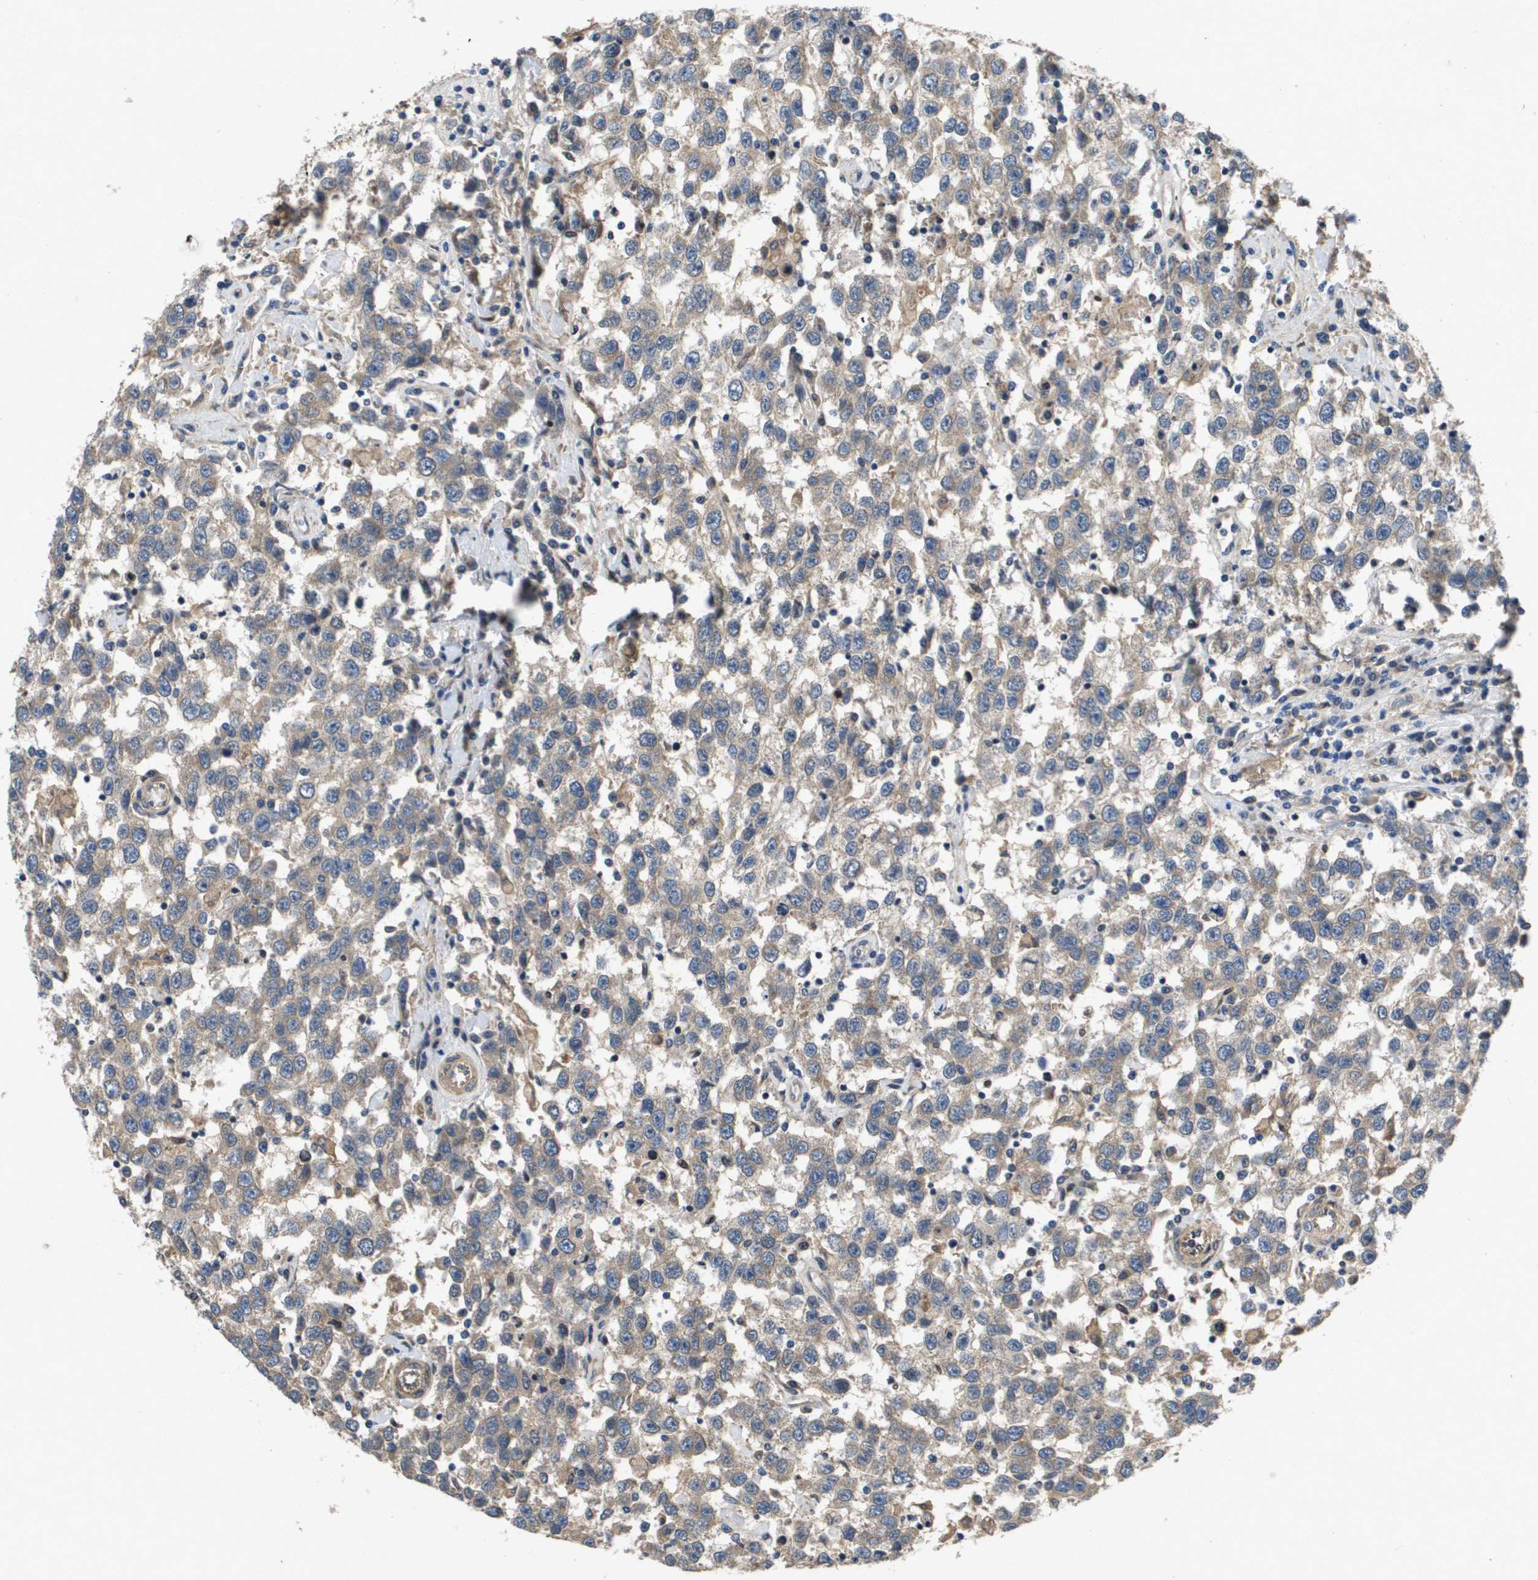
{"staining": {"intensity": "weak", "quantity": ">75%", "location": "cytoplasmic/membranous"}, "tissue": "testis cancer", "cell_type": "Tumor cells", "image_type": "cancer", "snomed": [{"axis": "morphology", "description": "Seminoma, NOS"}, {"axis": "topography", "description": "Testis"}], "caption": "Weak cytoplasmic/membranous staining for a protein is appreciated in about >75% of tumor cells of seminoma (testis) using IHC.", "gene": "ENTPD2", "patient": {"sex": "male", "age": 41}}